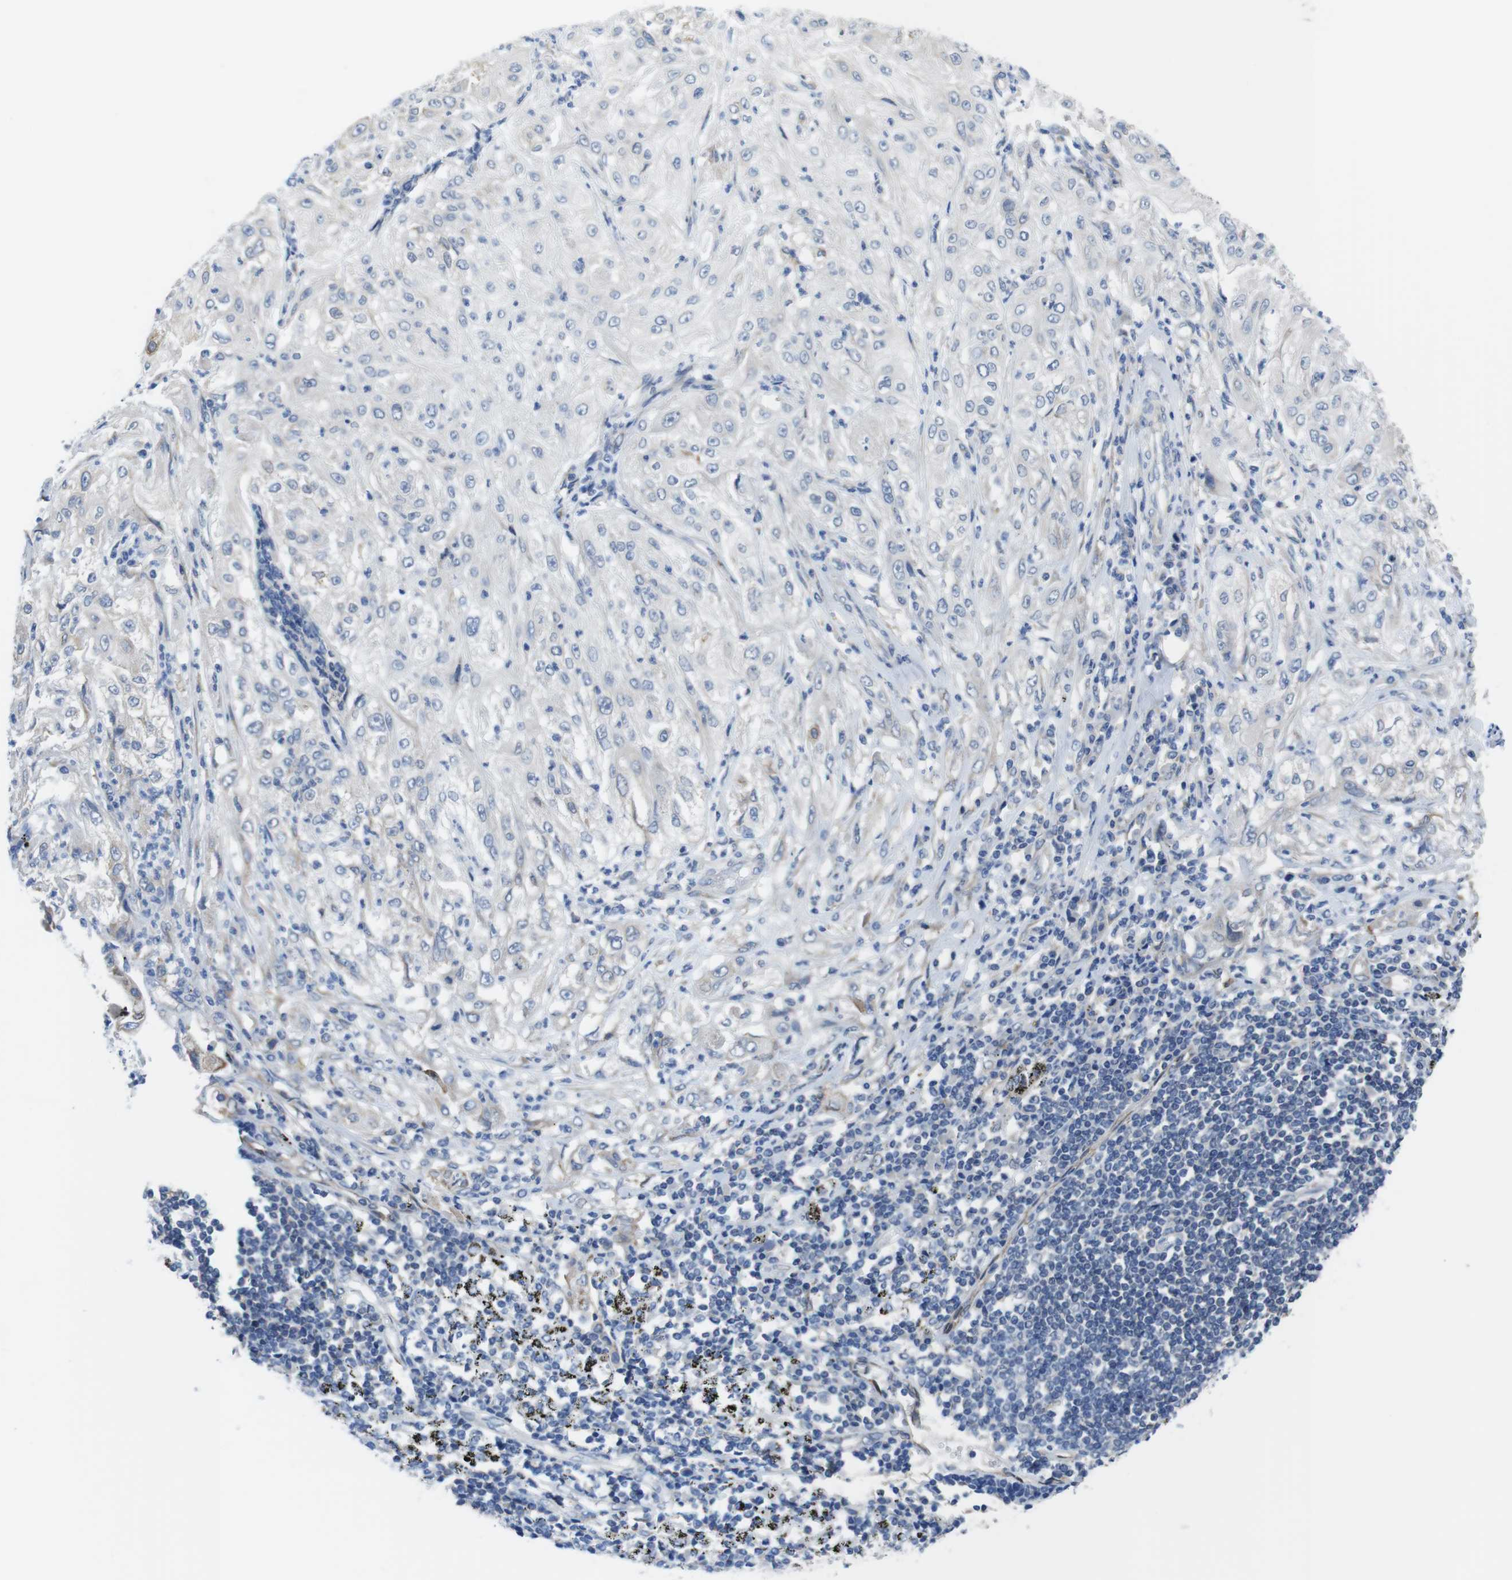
{"staining": {"intensity": "negative", "quantity": "none", "location": "none"}, "tissue": "lung cancer", "cell_type": "Tumor cells", "image_type": "cancer", "snomed": [{"axis": "morphology", "description": "Inflammation, NOS"}, {"axis": "morphology", "description": "Squamous cell carcinoma, NOS"}, {"axis": "topography", "description": "Lymph node"}, {"axis": "topography", "description": "Soft tissue"}, {"axis": "topography", "description": "Lung"}], "caption": "Lung cancer (squamous cell carcinoma) stained for a protein using immunohistochemistry (IHC) exhibits no expression tumor cells.", "gene": "CDH8", "patient": {"sex": "male", "age": 66}}